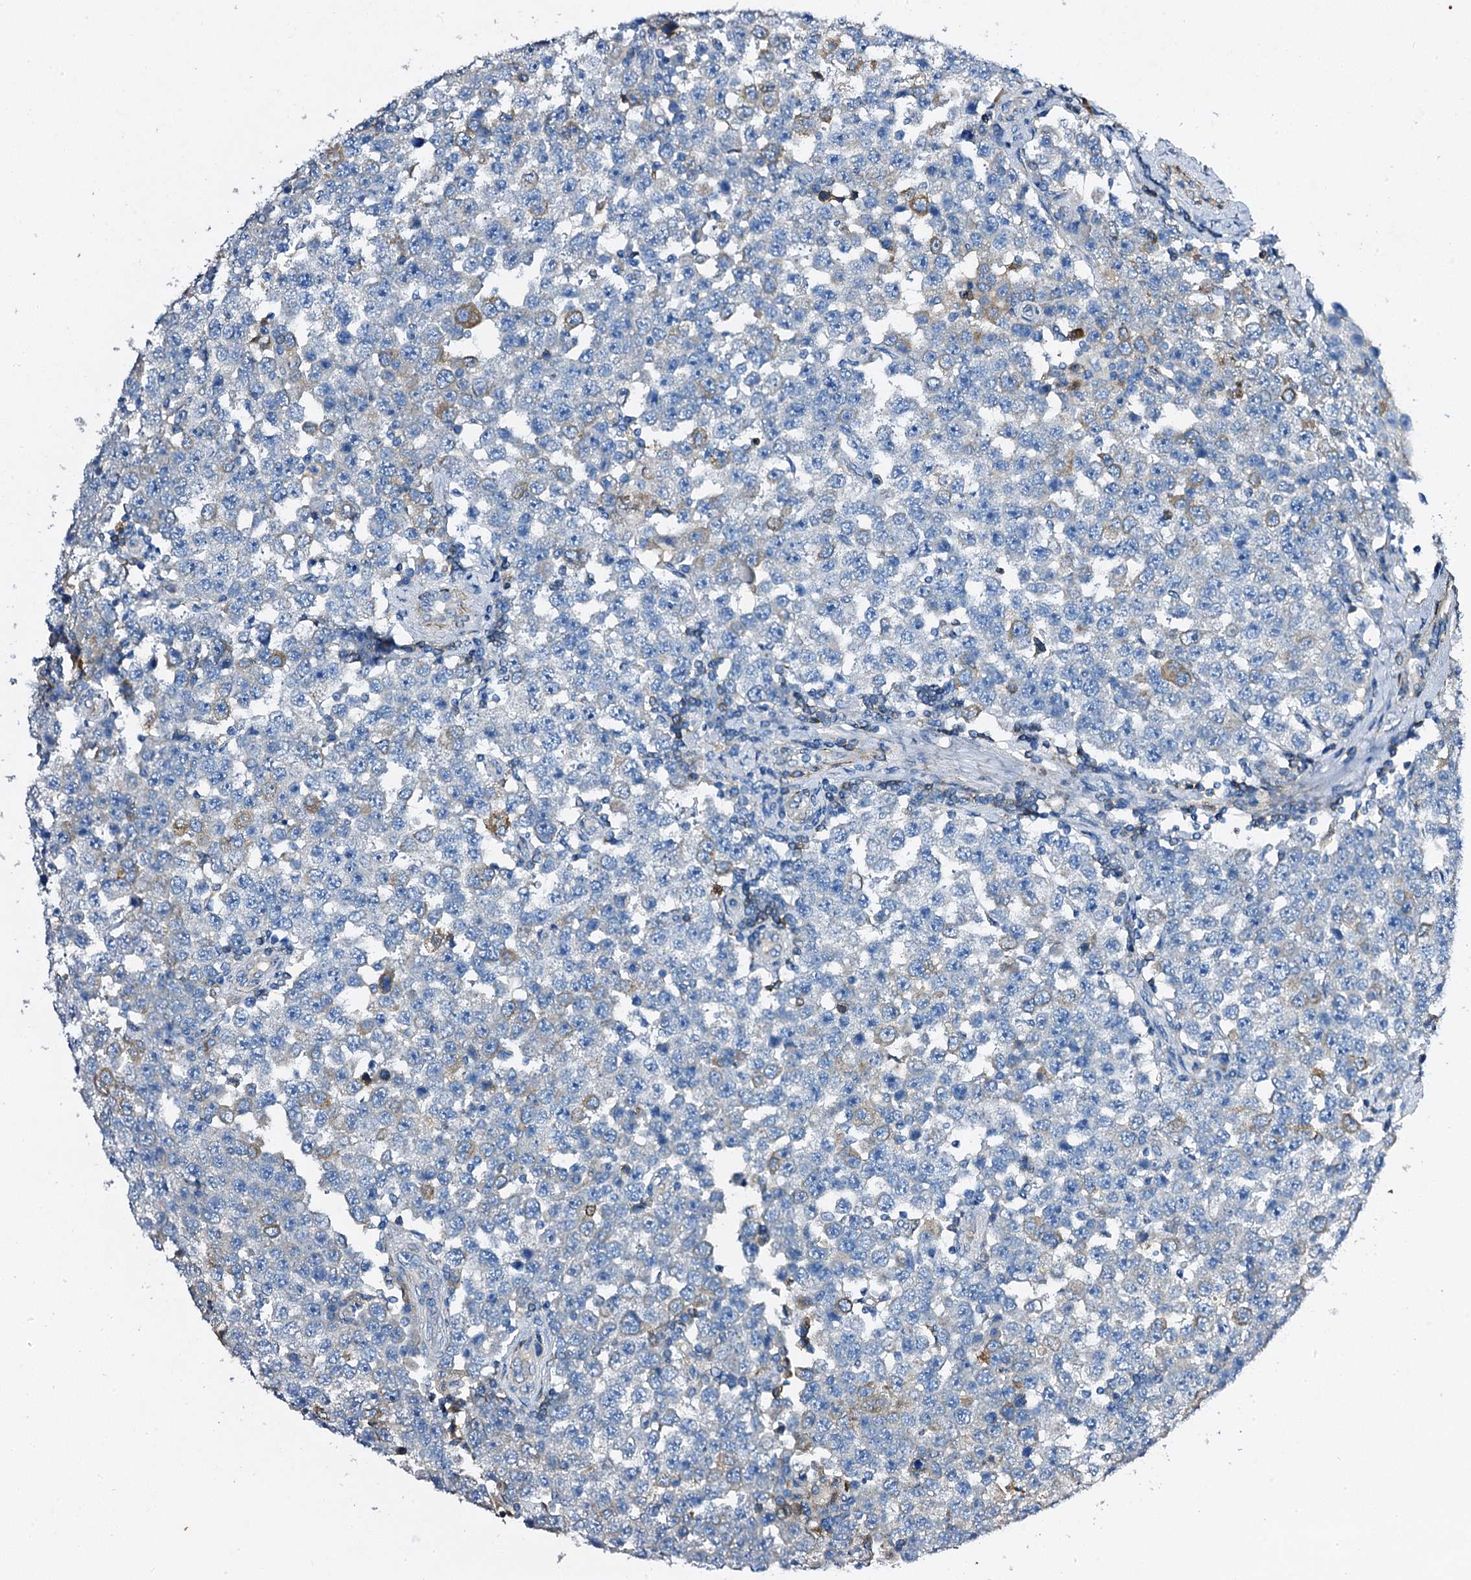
{"staining": {"intensity": "negative", "quantity": "none", "location": "none"}, "tissue": "testis cancer", "cell_type": "Tumor cells", "image_type": "cancer", "snomed": [{"axis": "morphology", "description": "Seminoma, NOS"}, {"axis": "topography", "description": "Testis"}], "caption": "An image of seminoma (testis) stained for a protein demonstrates no brown staining in tumor cells.", "gene": "DBX1", "patient": {"sex": "male", "age": 28}}